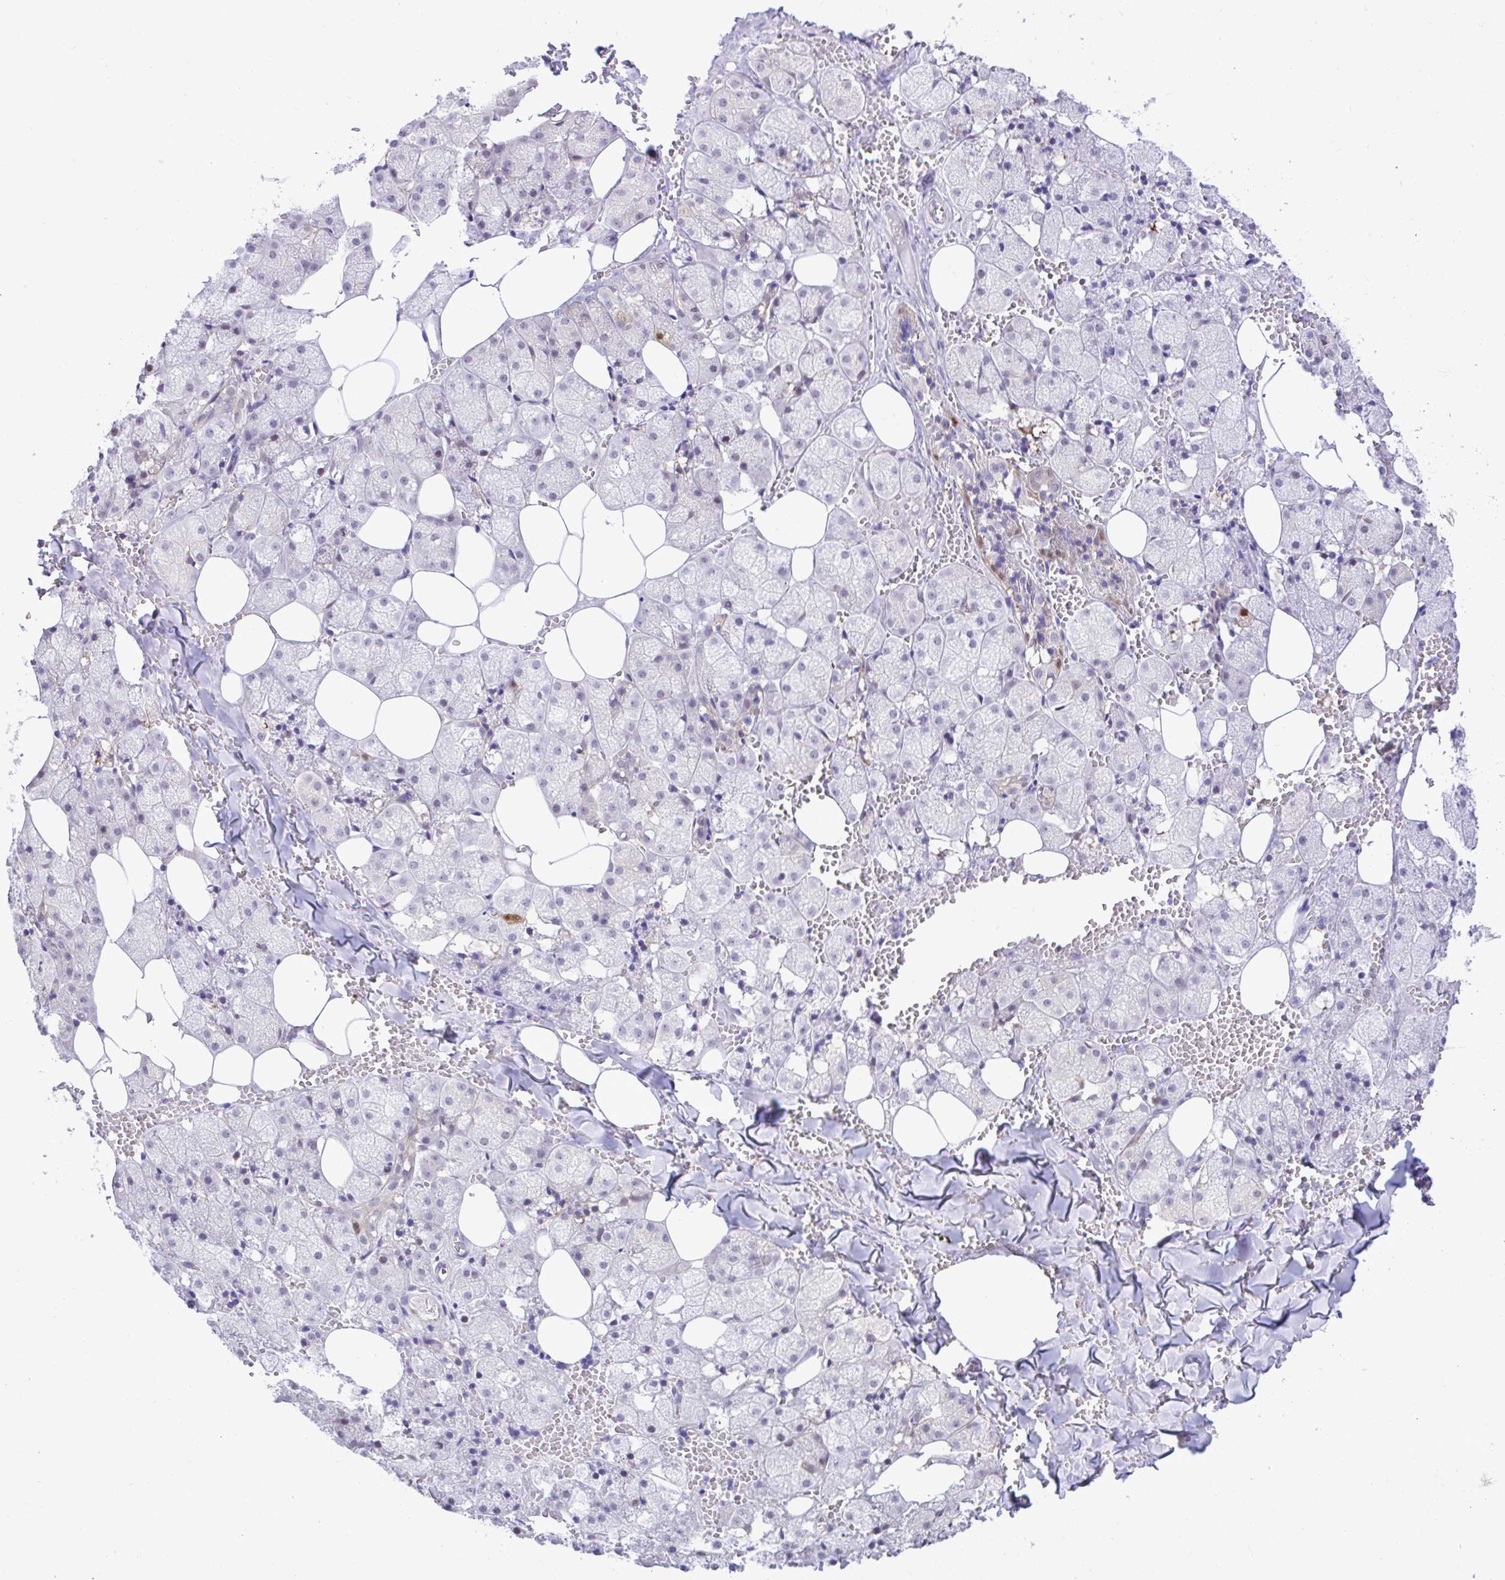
{"staining": {"intensity": "moderate", "quantity": "<25%", "location": "nuclear"}, "tissue": "salivary gland", "cell_type": "Glandular cells", "image_type": "normal", "snomed": [{"axis": "morphology", "description": "Normal tissue, NOS"}, {"axis": "topography", "description": "Salivary gland"}, {"axis": "topography", "description": "Peripheral nerve tissue"}], "caption": "An image showing moderate nuclear staining in about <25% of glandular cells in unremarkable salivary gland, as visualized by brown immunohistochemical staining.", "gene": "ZNF485", "patient": {"sex": "male", "age": 38}}